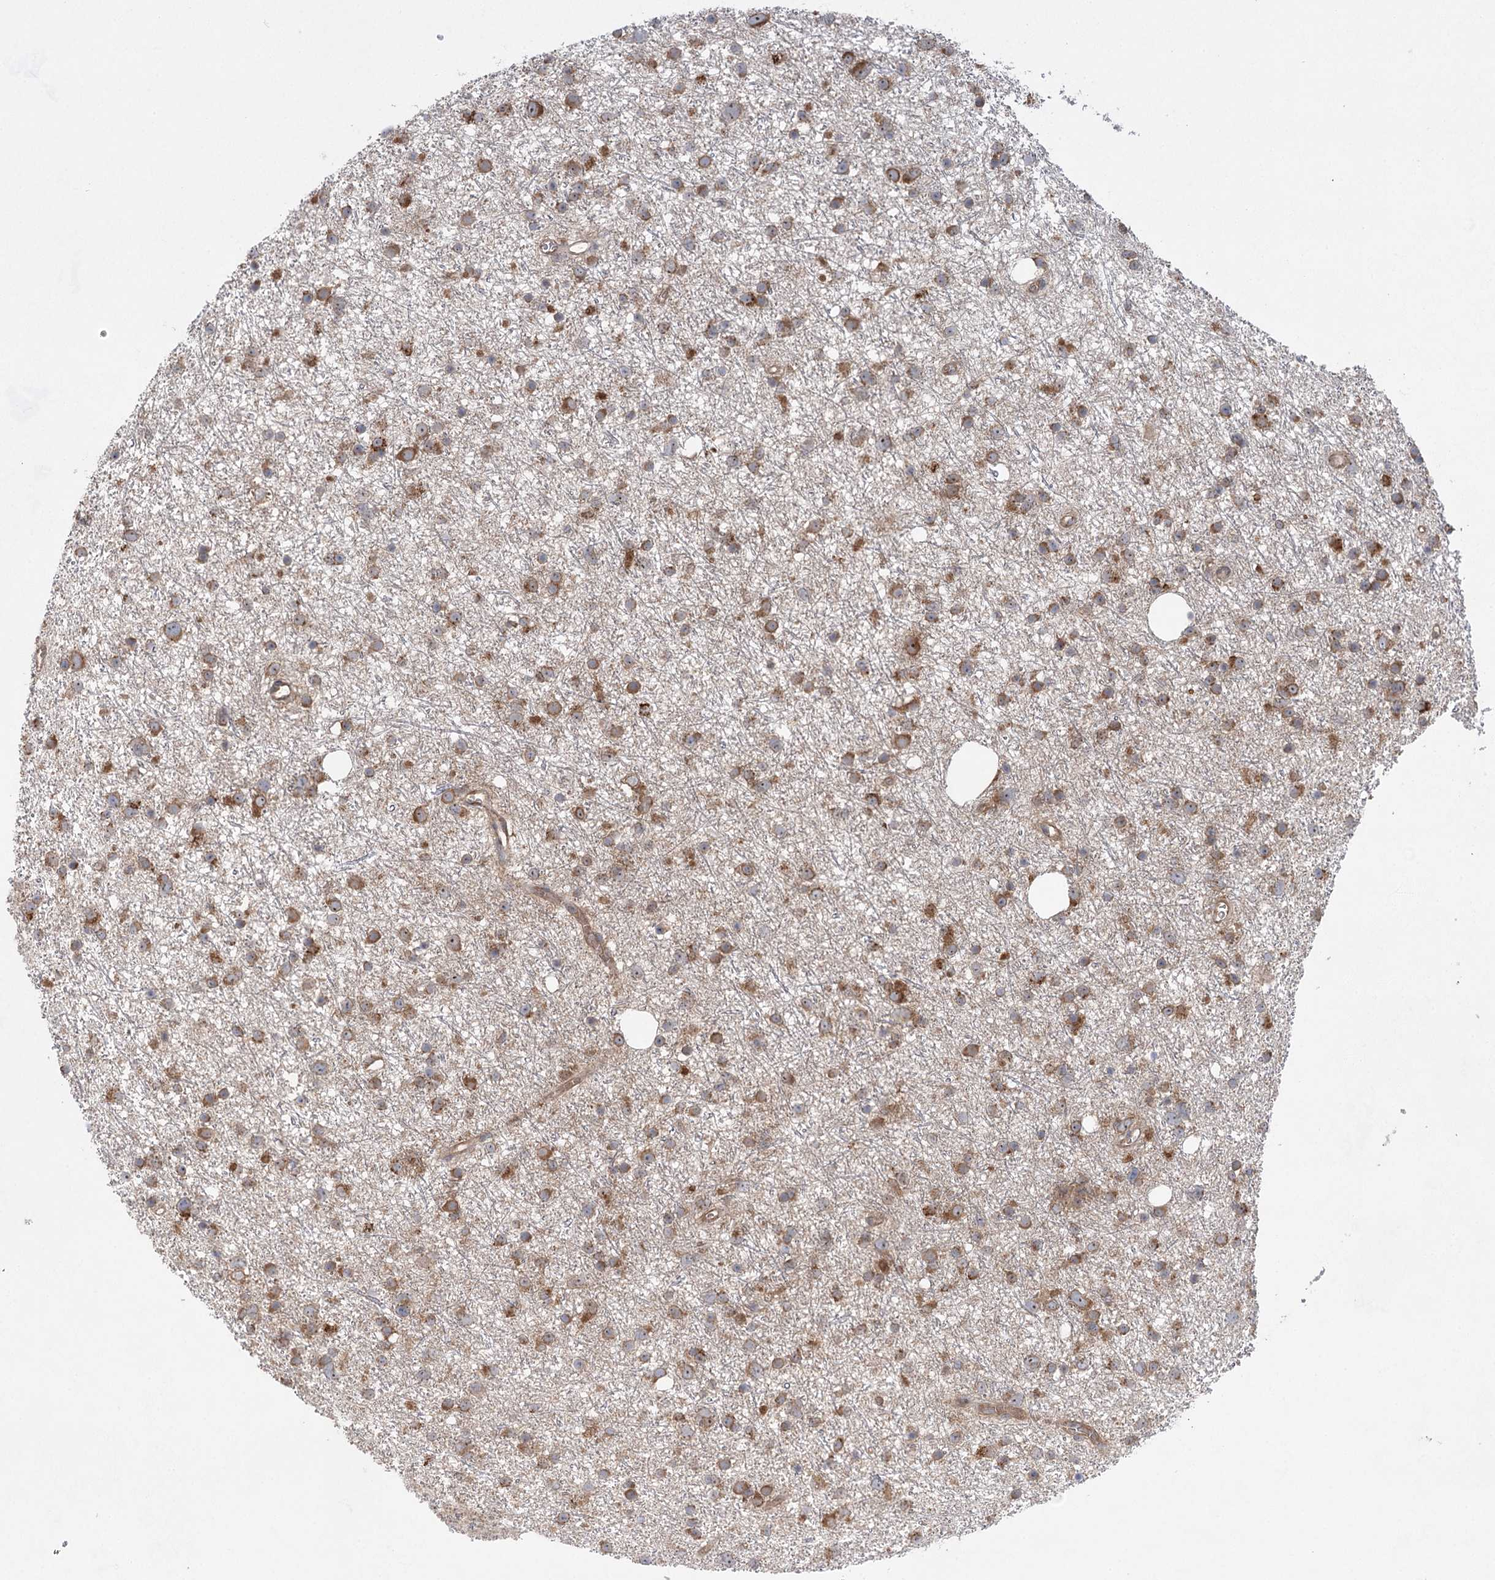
{"staining": {"intensity": "moderate", "quantity": ">75%", "location": "cytoplasmic/membranous"}, "tissue": "glioma", "cell_type": "Tumor cells", "image_type": "cancer", "snomed": [{"axis": "morphology", "description": "Glioma, malignant, Low grade"}, {"axis": "topography", "description": "Cerebral cortex"}], "caption": "IHC of human glioma shows medium levels of moderate cytoplasmic/membranous staining in about >75% of tumor cells.", "gene": "EIF3A", "patient": {"sex": "female", "age": 39}}